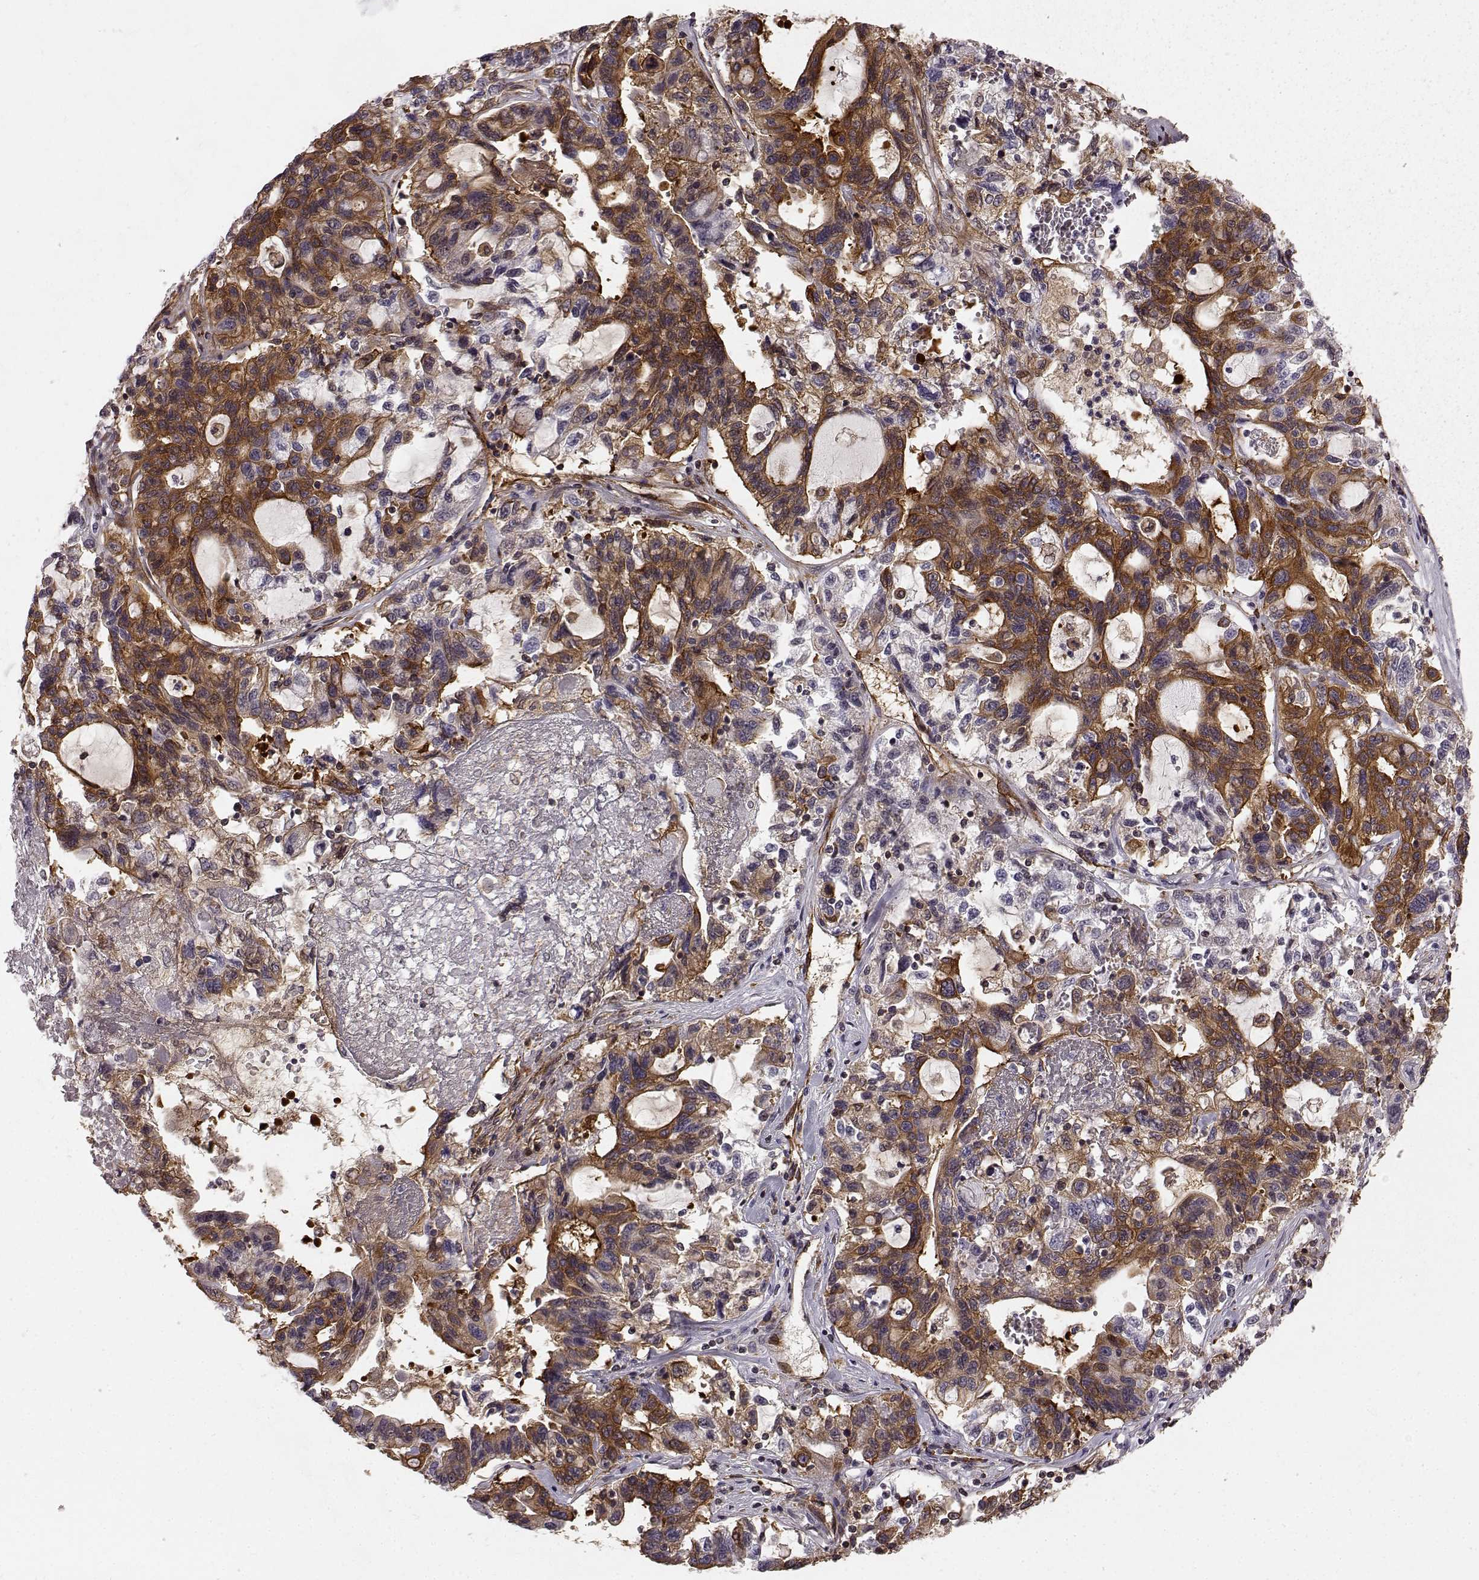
{"staining": {"intensity": "strong", "quantity": ">75%", "location": "cytoplasmic/membranous"}, "tissue": "liver cancer", "cell_type": "Tumor cells", "image_type": "cancer", "snomed": [{"axis": "morphology", "description": "Adenocarcinoma, NOS"}, {"axis": "morphology", "description": "Cholangiocarcinoma"}, {"axis": "topography", "description": "Liver"}], "caption": "The image reveals a brown stain indicating the presence of a protein in the cytoplasmic/membranous of tumor cells in liver cancer. The staining was performed using DAB to visualize the protein expression in brown, while the nuclei were stained in blue with hematoxylin (Magnification: 20x).", "gene": "TMEM14A", "patient": {"sex": "male", "age": 64}}